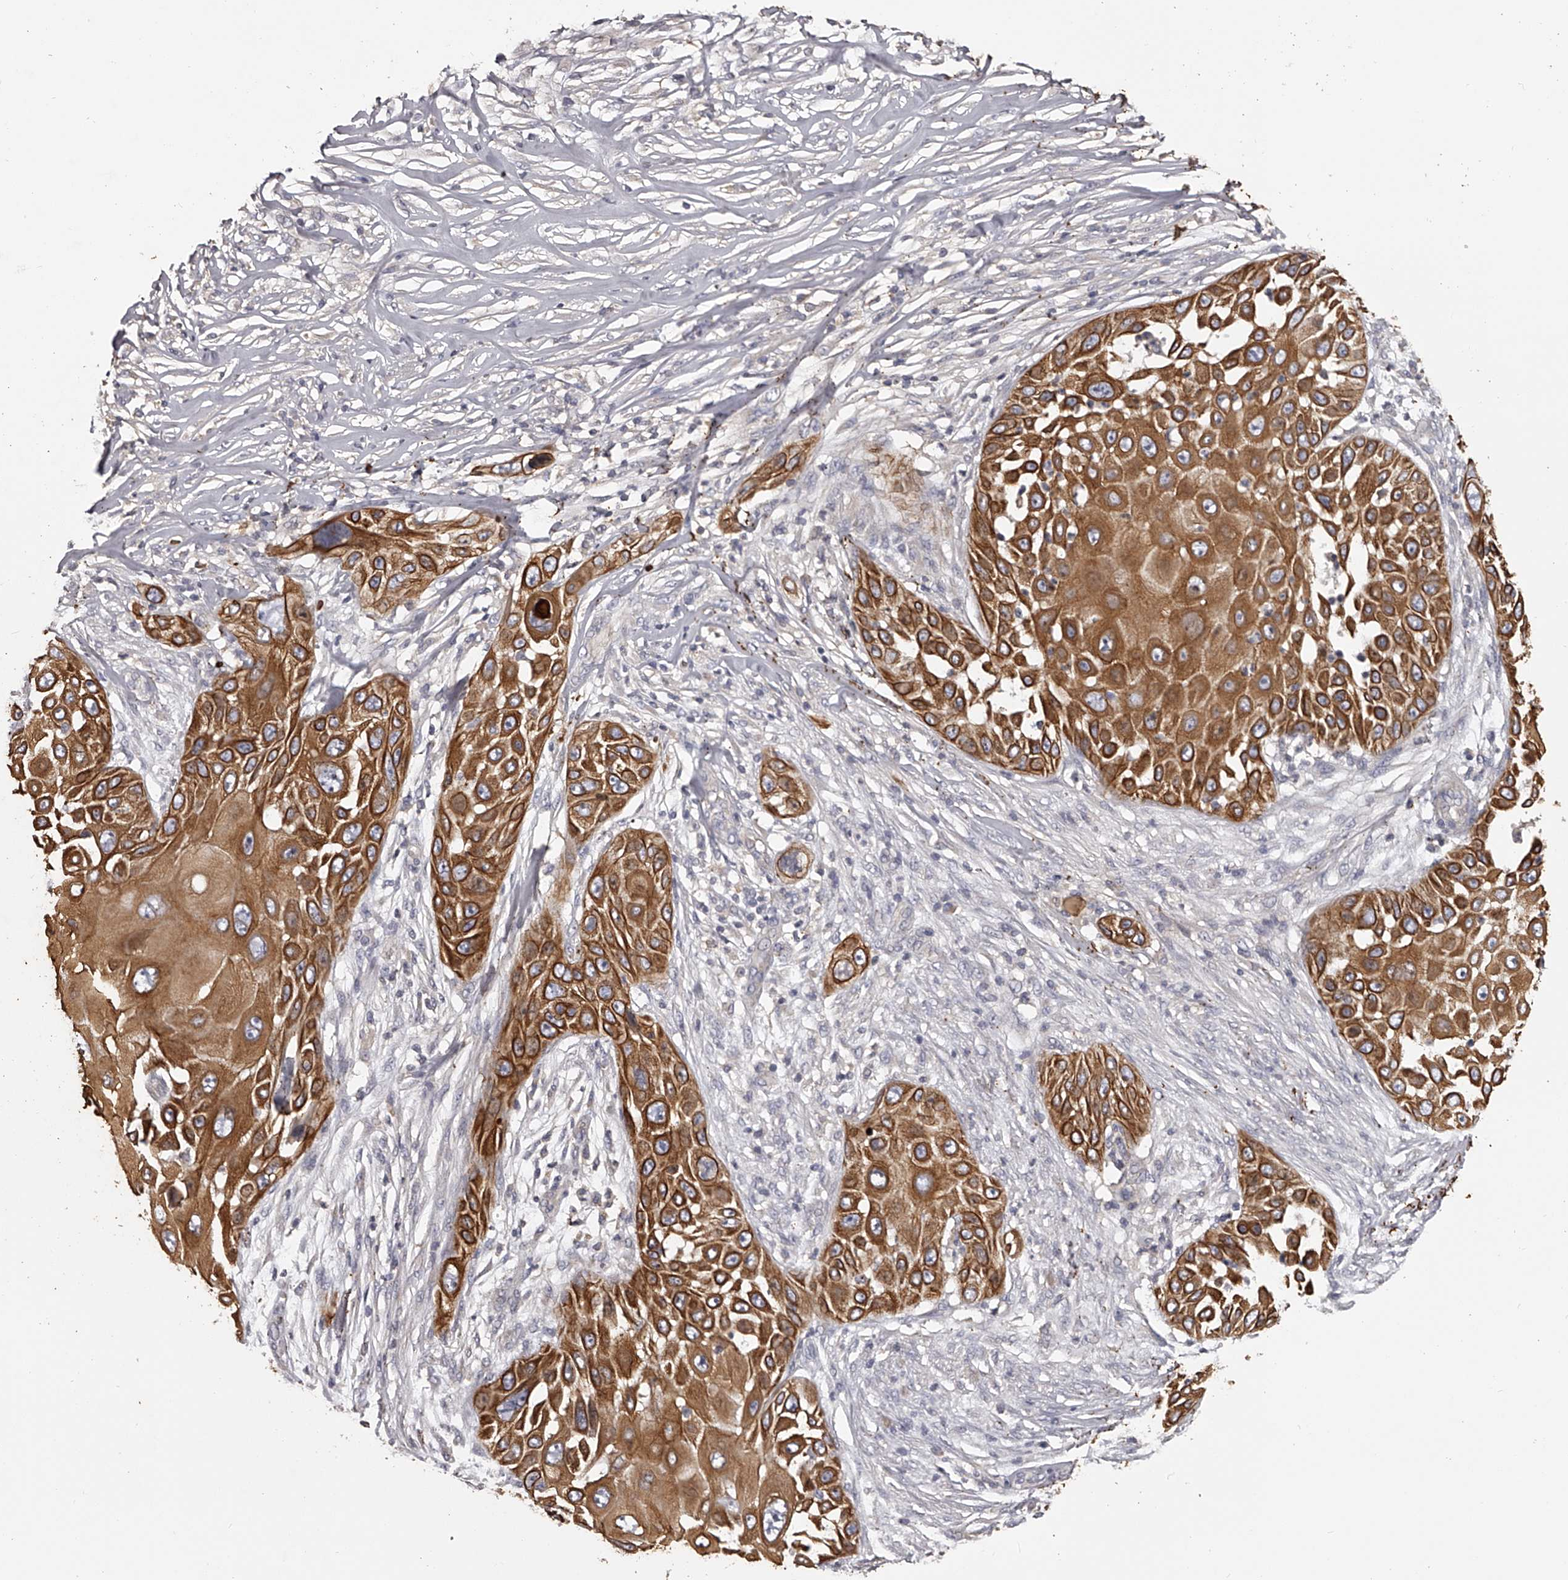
{"staining": {"intensity": "strong", "quantity": ">75%", "location": "cytoplasmic/membranous"}, "tissue": "skin cancer", "cell_type": "Tumor cells", "image_type": "cancer", "snomed": [{"axis": "morphology", "description": "Squamous cell carcinoma, NOS"}, {"axis": "topography", "description": "Skin"}], "caption": "Protein expression analysis of skin squamous cell carcinoma exhibits strong cytoplasmic/membranous staining in approximately >75% of tumor cells.", "gene": "TNN", "patient": {"sex": "female", "age": 44}}